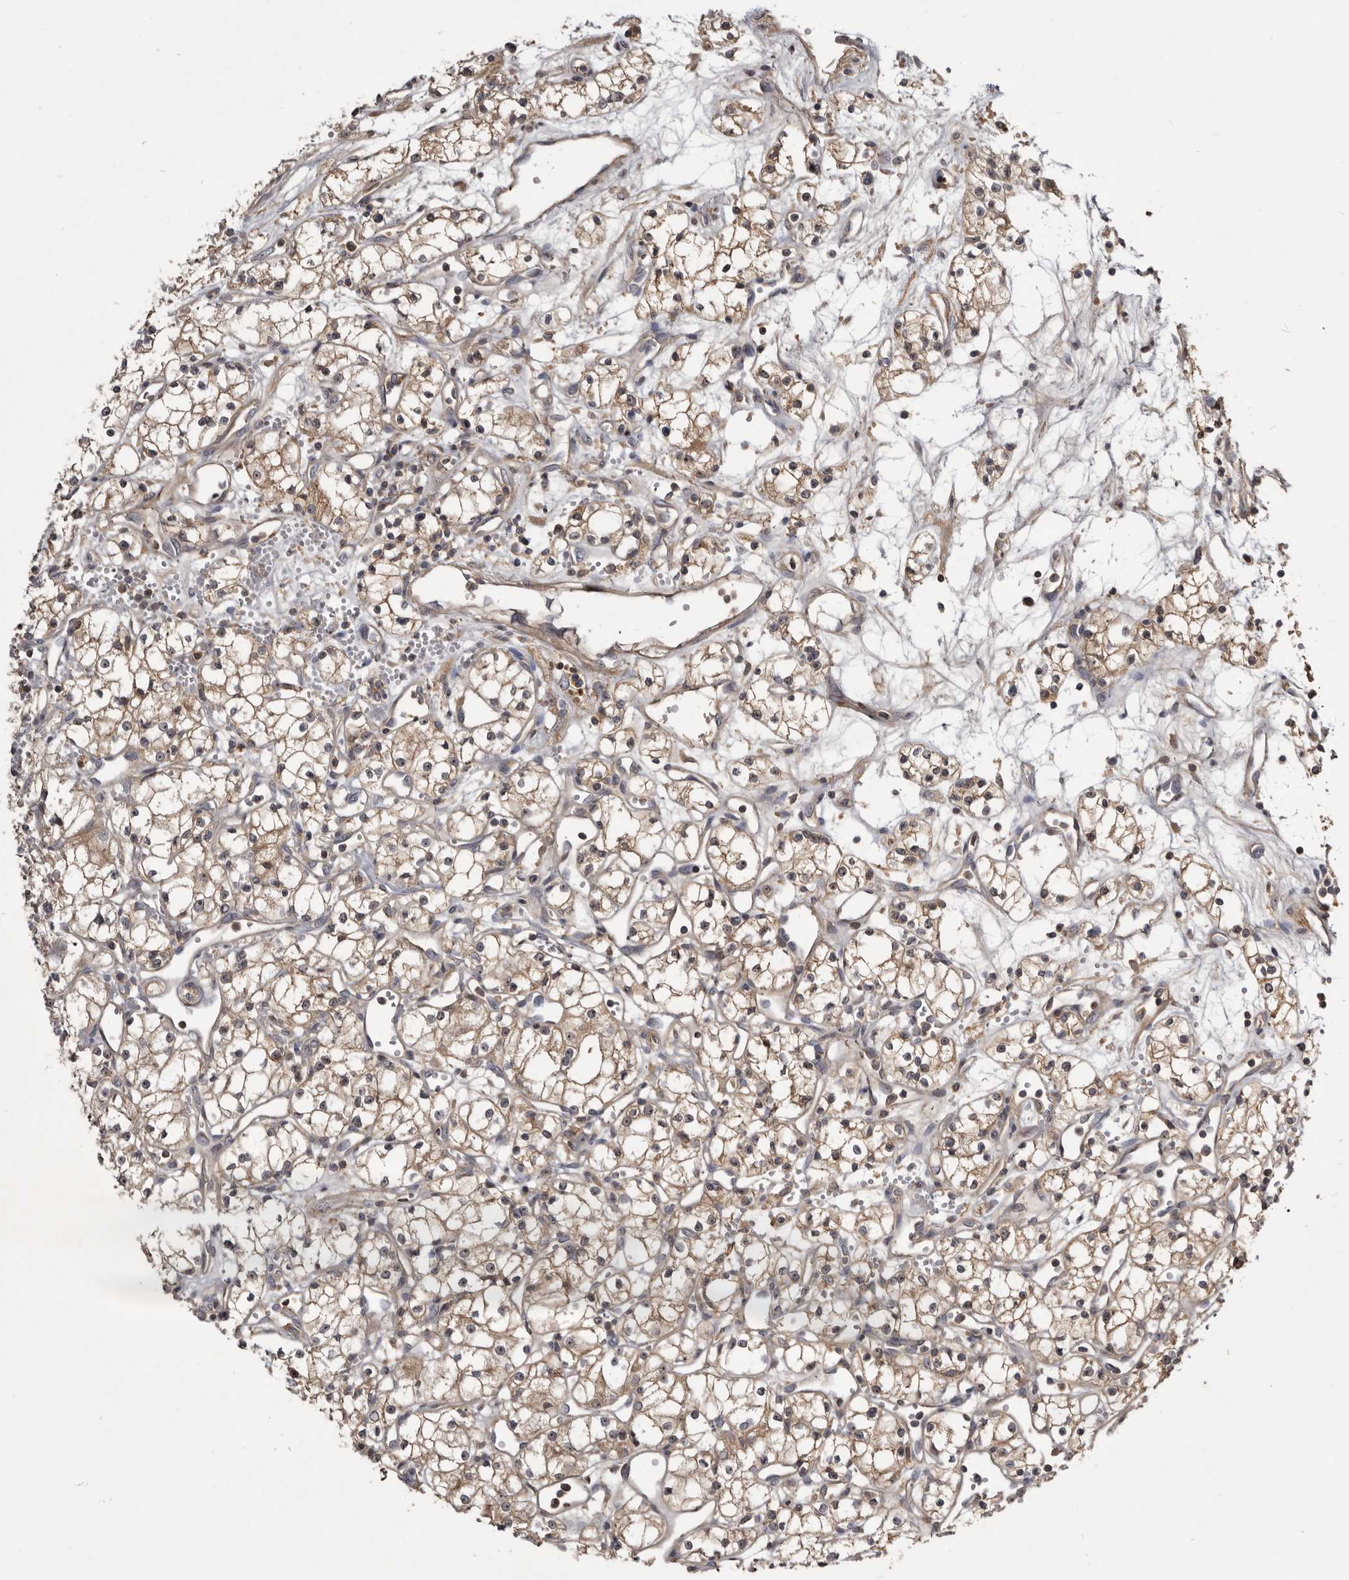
{"staining": {"intensity": "weak", "quantity": ">75%", "location": "cytoplasmic/membranous"}, "tissue": "renal cancer", "cell_type": "Tumor cells", "image_type": "cancer", "snomed": [{"axis": "morphology", "description": "Adenocarcinoma, NOS"}, {"axis": "topography", "description": "Kidney"}], "caption": "Renal adenocarcinoma tissue exhibits weak cytoplasmic/membranous positivity in about >75% of tumor cells", "gene": "TTC39A", "patient": {"sex": "male", "age": 59}}